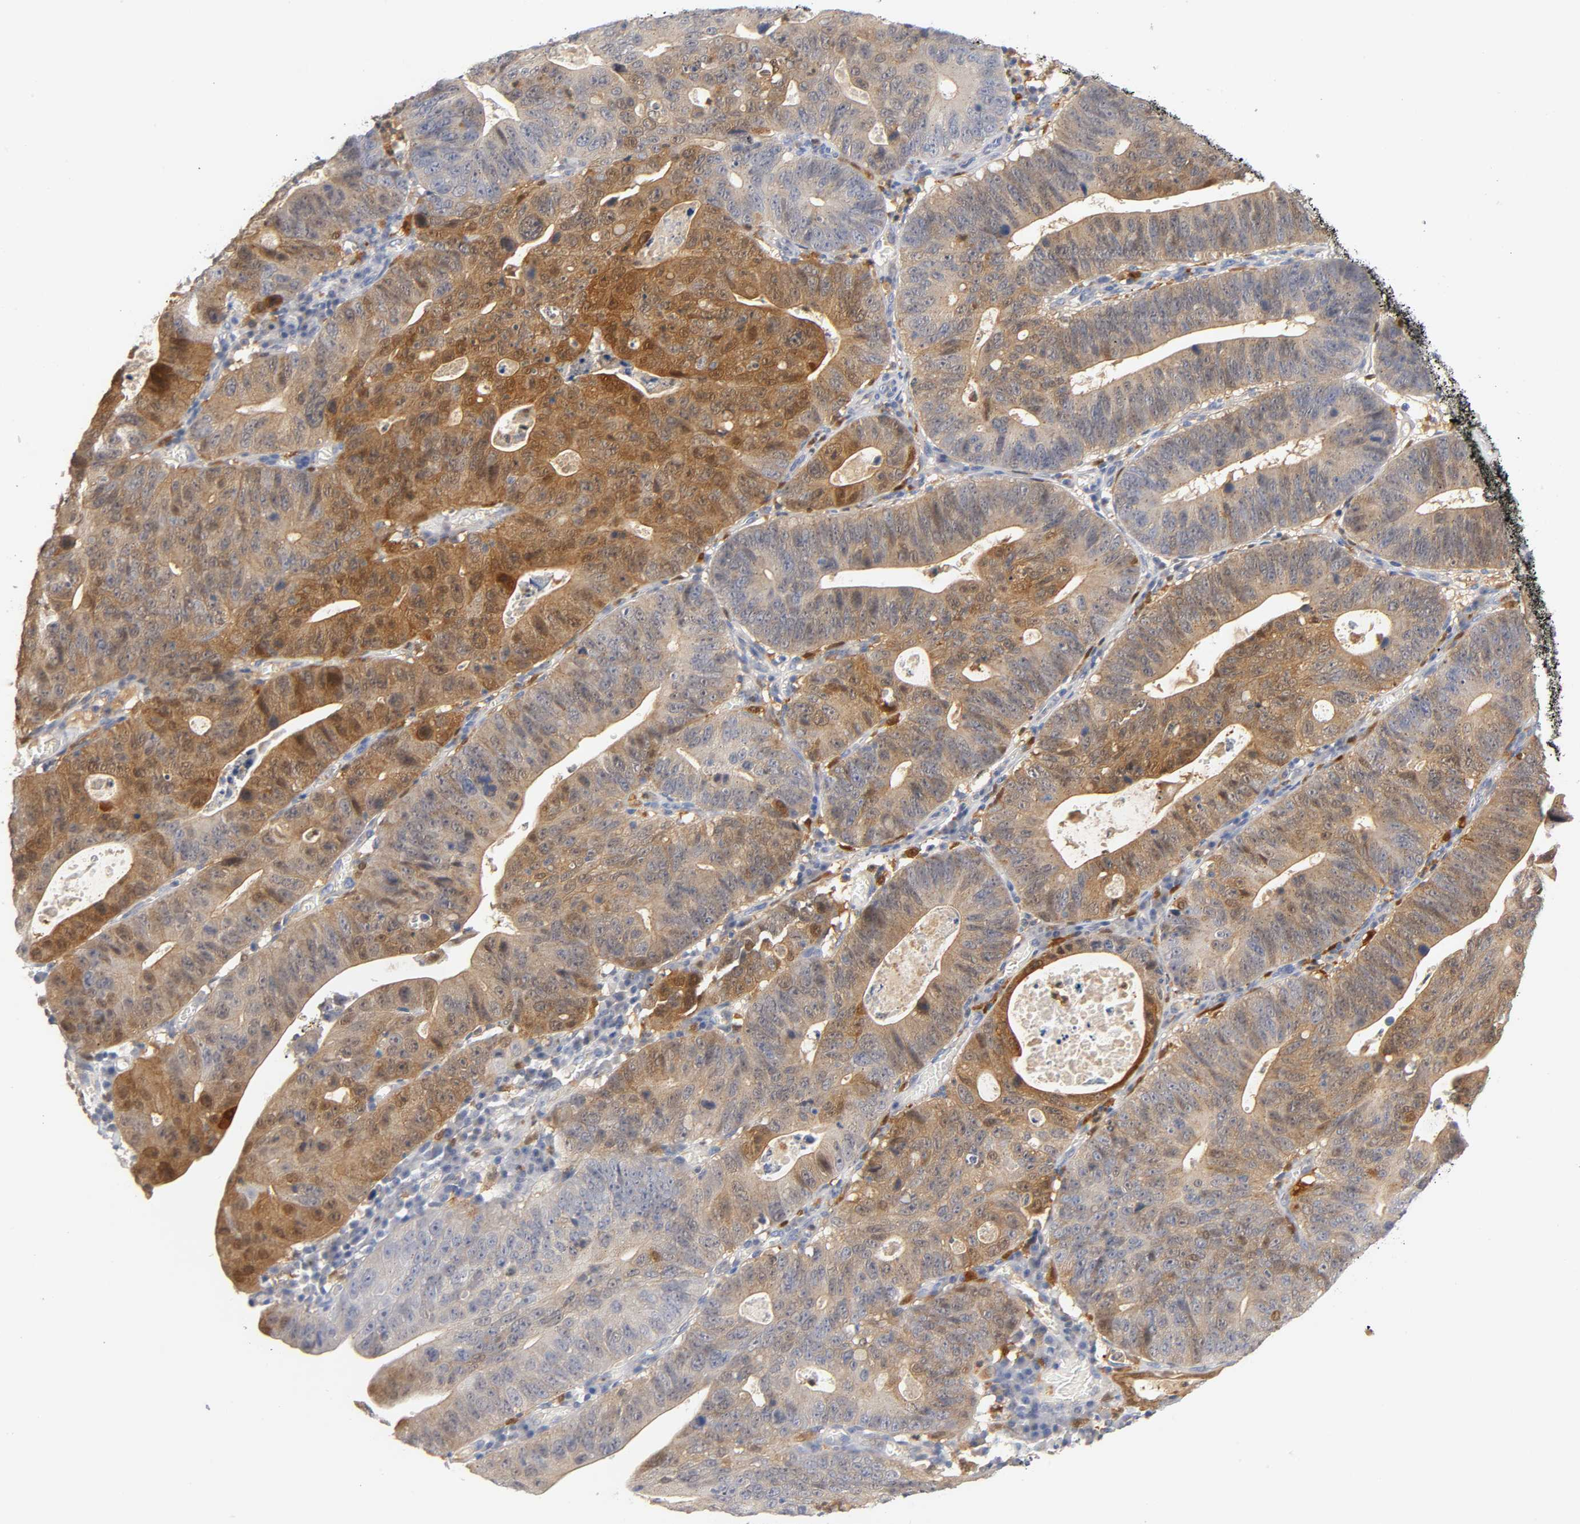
{"staining": {"intensity": "moderate", "quantity": ">75%", "location": "cytoplasmic/membranous,nuclear"}, "tissue": "stomach cancer", "cell_type": "Tumor cells", "image_type": "cancer", "snomed": [{"axis": "morphology", "description": "Adenocarcinoma, NOS"}, {"axis": "topography", "description": "Stomach"}], "caption": "Stomach cancer (adenocarcinoma) tissue exhibits moderate cytoplasmic/membranous and nuclear positivity in about >75% of tumor cells", "gene": "IL18", "patient": {"sex": "male", "age": 59}}